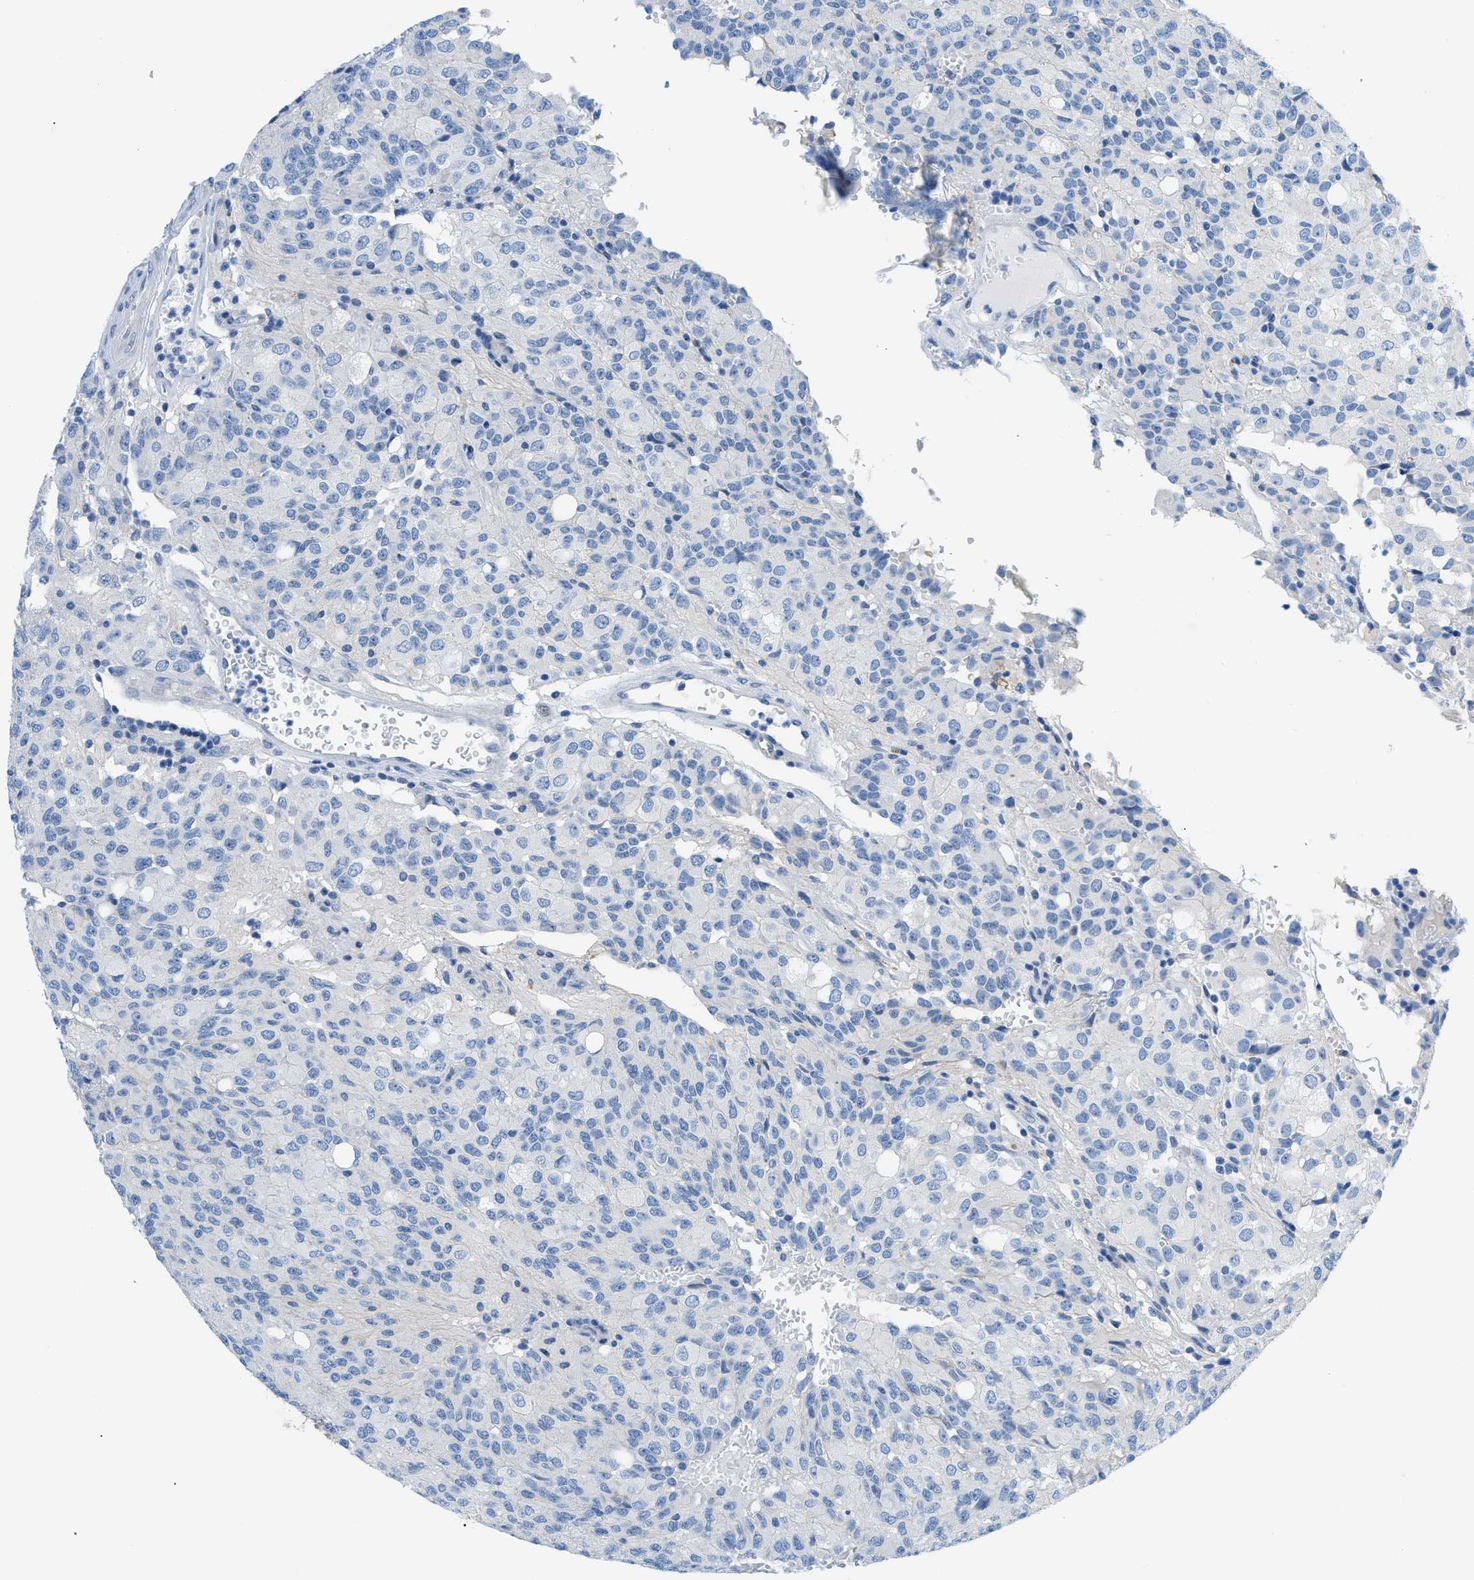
{"staining": {"intensity": "negative", "quantity": "none", "location": "none"}, "tissue": "glioma", "cell_type": "Tumor cells", "image_type": "cancer", "snomed": [{"axis": "morphology", "description": "Glioma, malignant, High grade"}, {"axis": "topography", "description": "Brain"}], "caption": "The immunohistochemistry micrograph has no significant staining in tumor cells of malignant high-grade glioma tissue.", "gene": "FDCSP", "patient": {"sex": "male", "age": 32}}